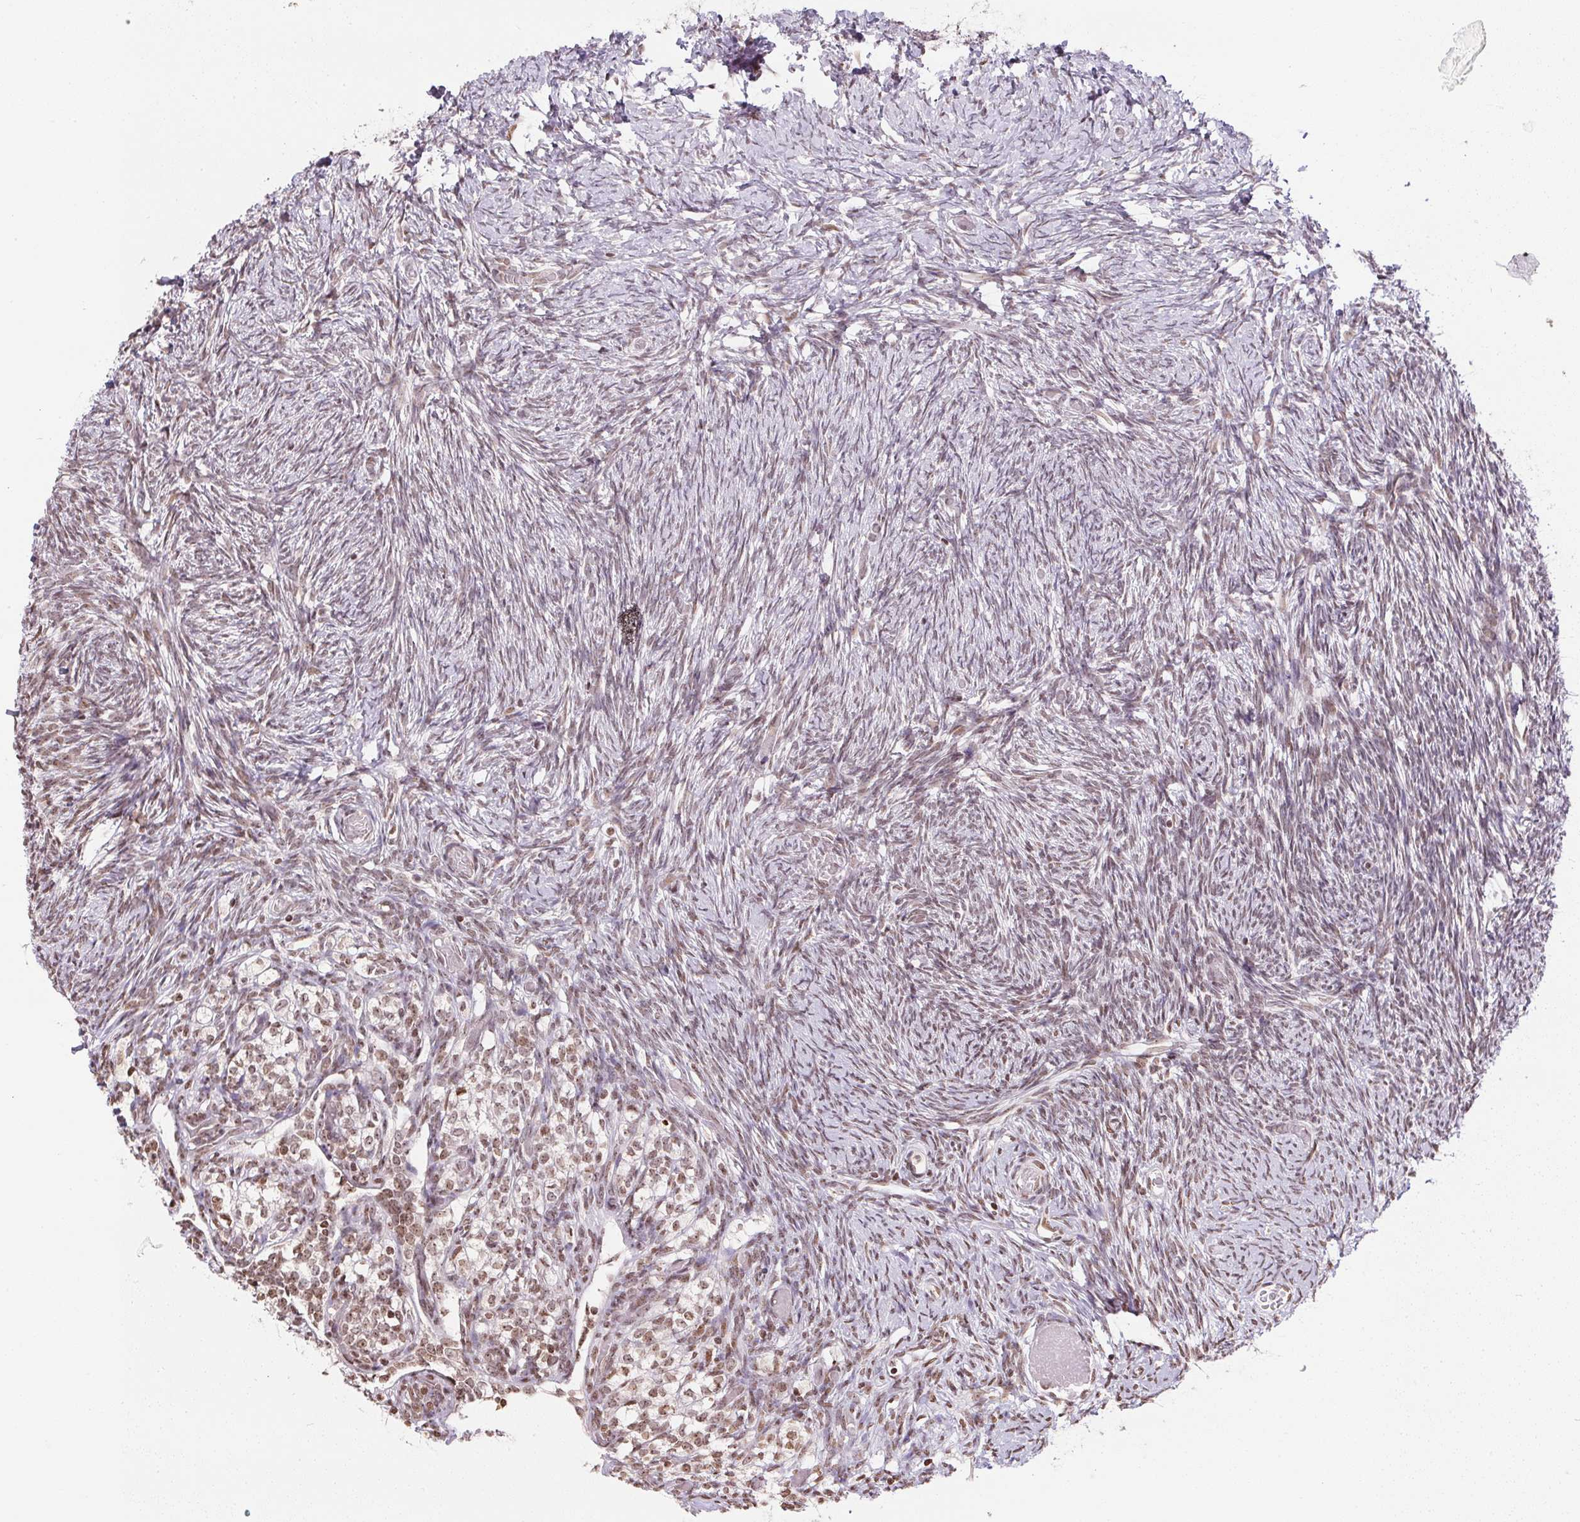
{"staining": {"intensity": "moderate", "quantity": ">75%", "location": "nuclear"}, "tissue": "ovary", "cell_type": "Follicle cells", "image_type": "normal", "snomed": [{"axis": "morphology", "description": "Normal tissue, NOS"}, {"axis": "topography", "description": "Ovary"}], "caption": "Immunohistochemical staining of benign human ovary reveals >75% levels of moderate nuclear protein positivity in approximately >75% of follicle cells. (DAB = brown stain, brightfield microscopy at high magnification).", "gene": "RNF181", "patient": {"sex": "female", "age": 39}}